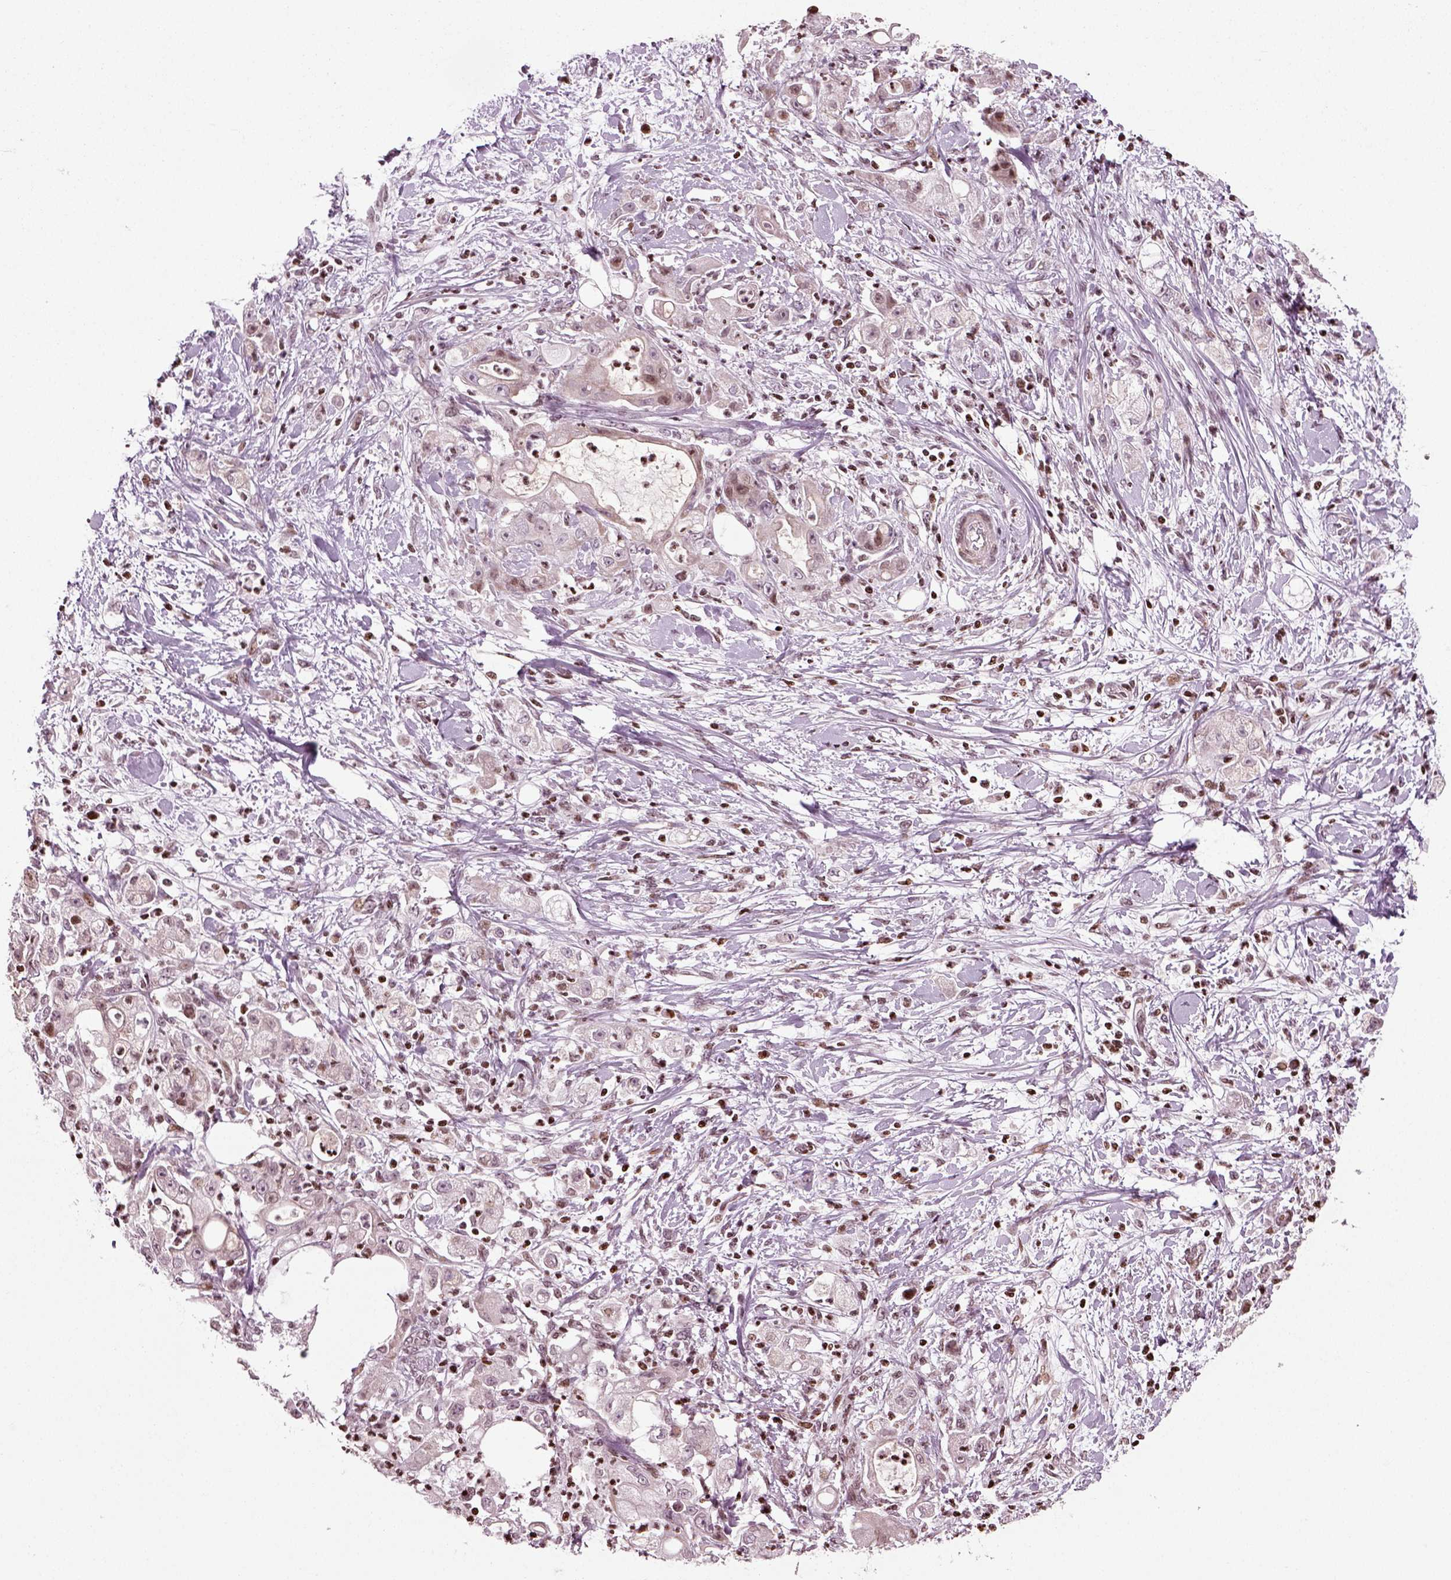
{"staining": {"intensity": "moderate", "quantity": "25%-75%", "location": "nuclear"}, "tissue": "stomach cancer", "cell_type": "Tumor cells", "image_type": "cancer", "snomed": [{"axis": "morphology", "description": "Adenocarcinoma, NOS"}, {"axis": "topography", "description": "Stomach"}], "caption": "Moderate nuclear protein positivity is seen in approximately 25%-75% of tumor cells in adenocarcinoma (stomach).", "gene": "HEYL", "patient": {"sex": "male", "age": 58}}